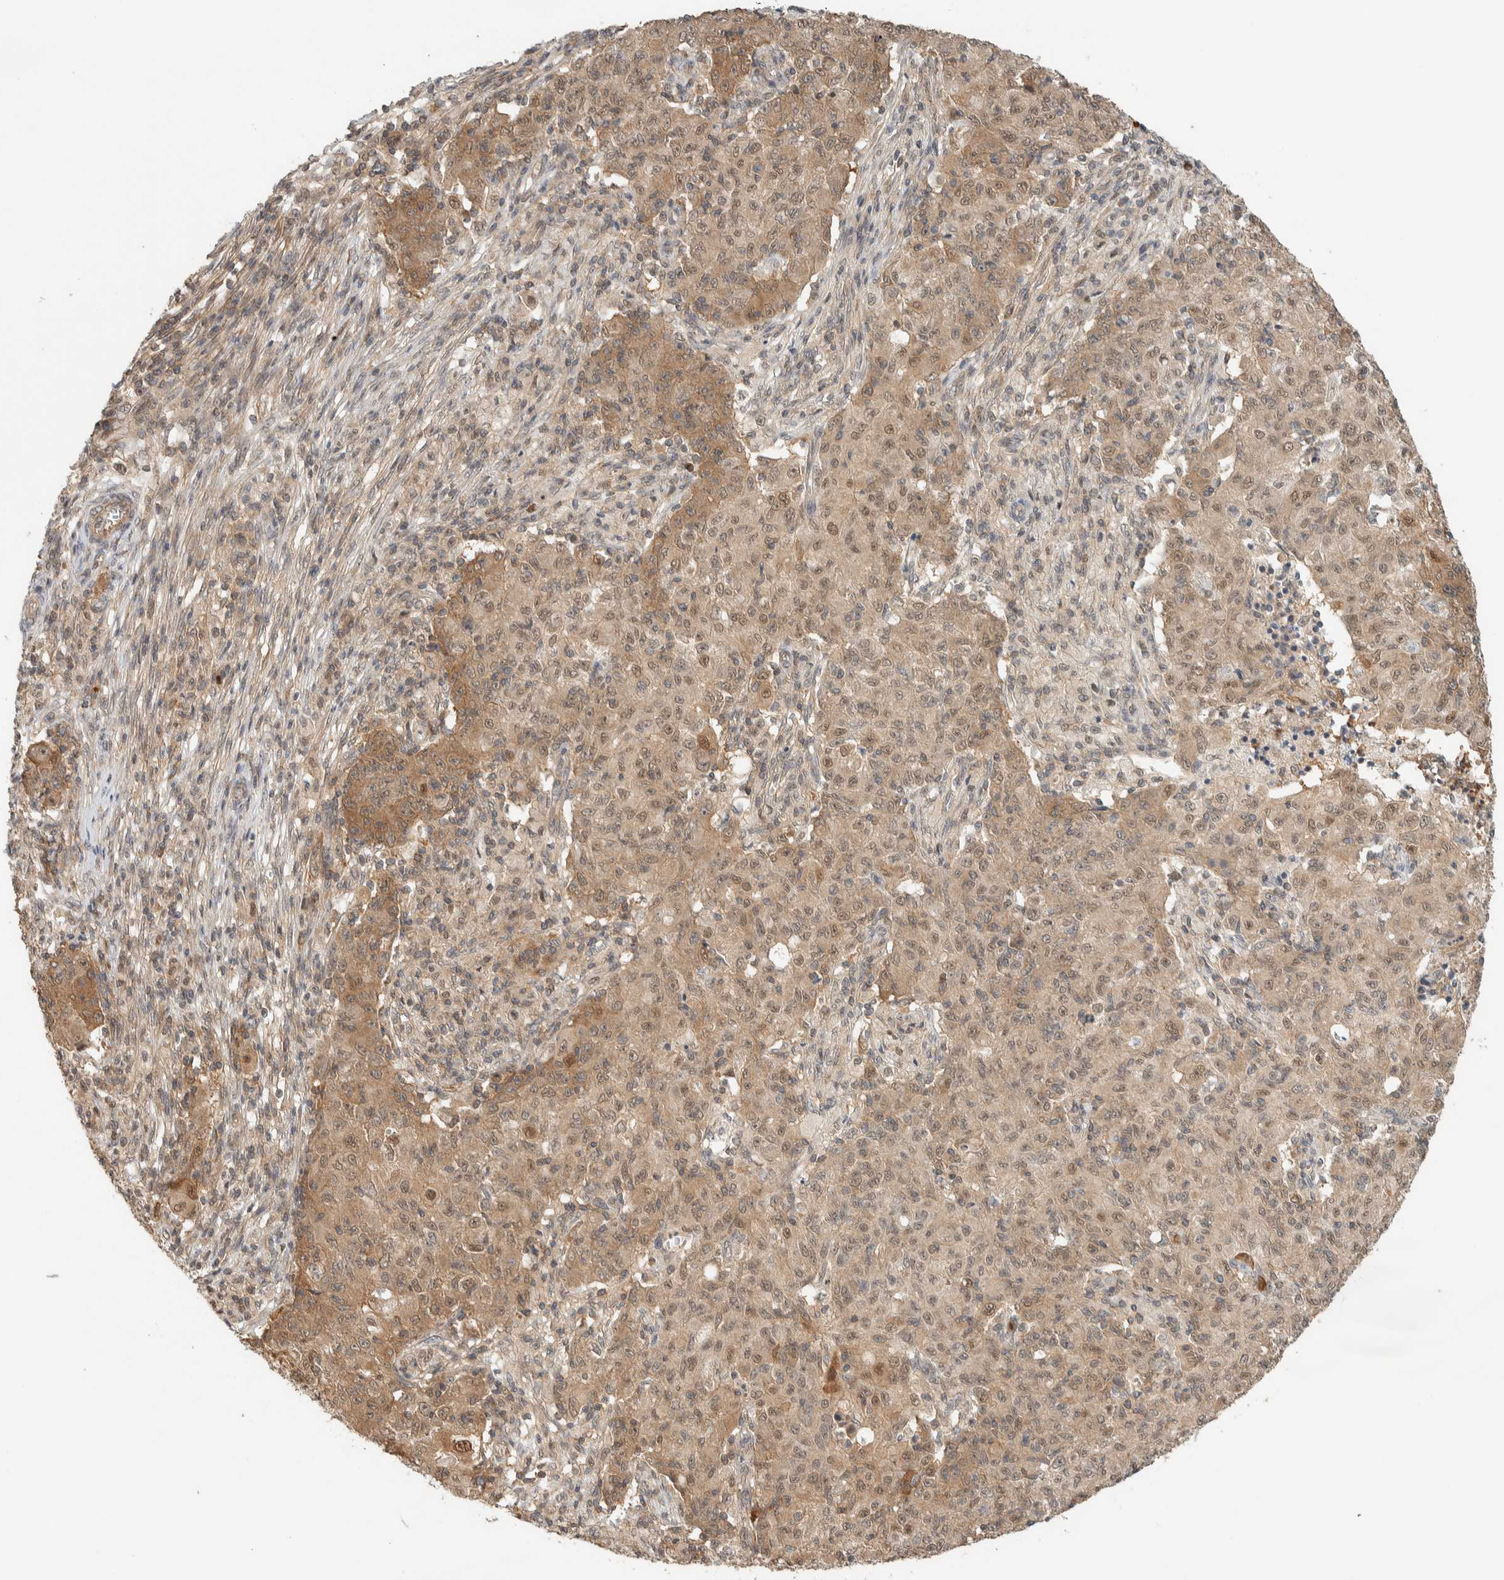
{"staining": {"intensity": "weak", "quantity": ">75%", "location": "cytoplasmic/membranous"}, "tissue": "ovarian cancer", "cell_type": "Tumor cells", "image_type": "cancer", "snomed": [{"axis": "morphology", "description": "Carcinoma, endometroid"}, {"axis": "topography", "description": "Ovary"}], "caption": "A micrograph of ovarian cancer (endometroid carcinoma) stained for a protein shows weak cytoplasmic/membranous brown staining in tumor cells.", "gene": "ADSS2", "patient": {"sex": "female", "age": 42}}